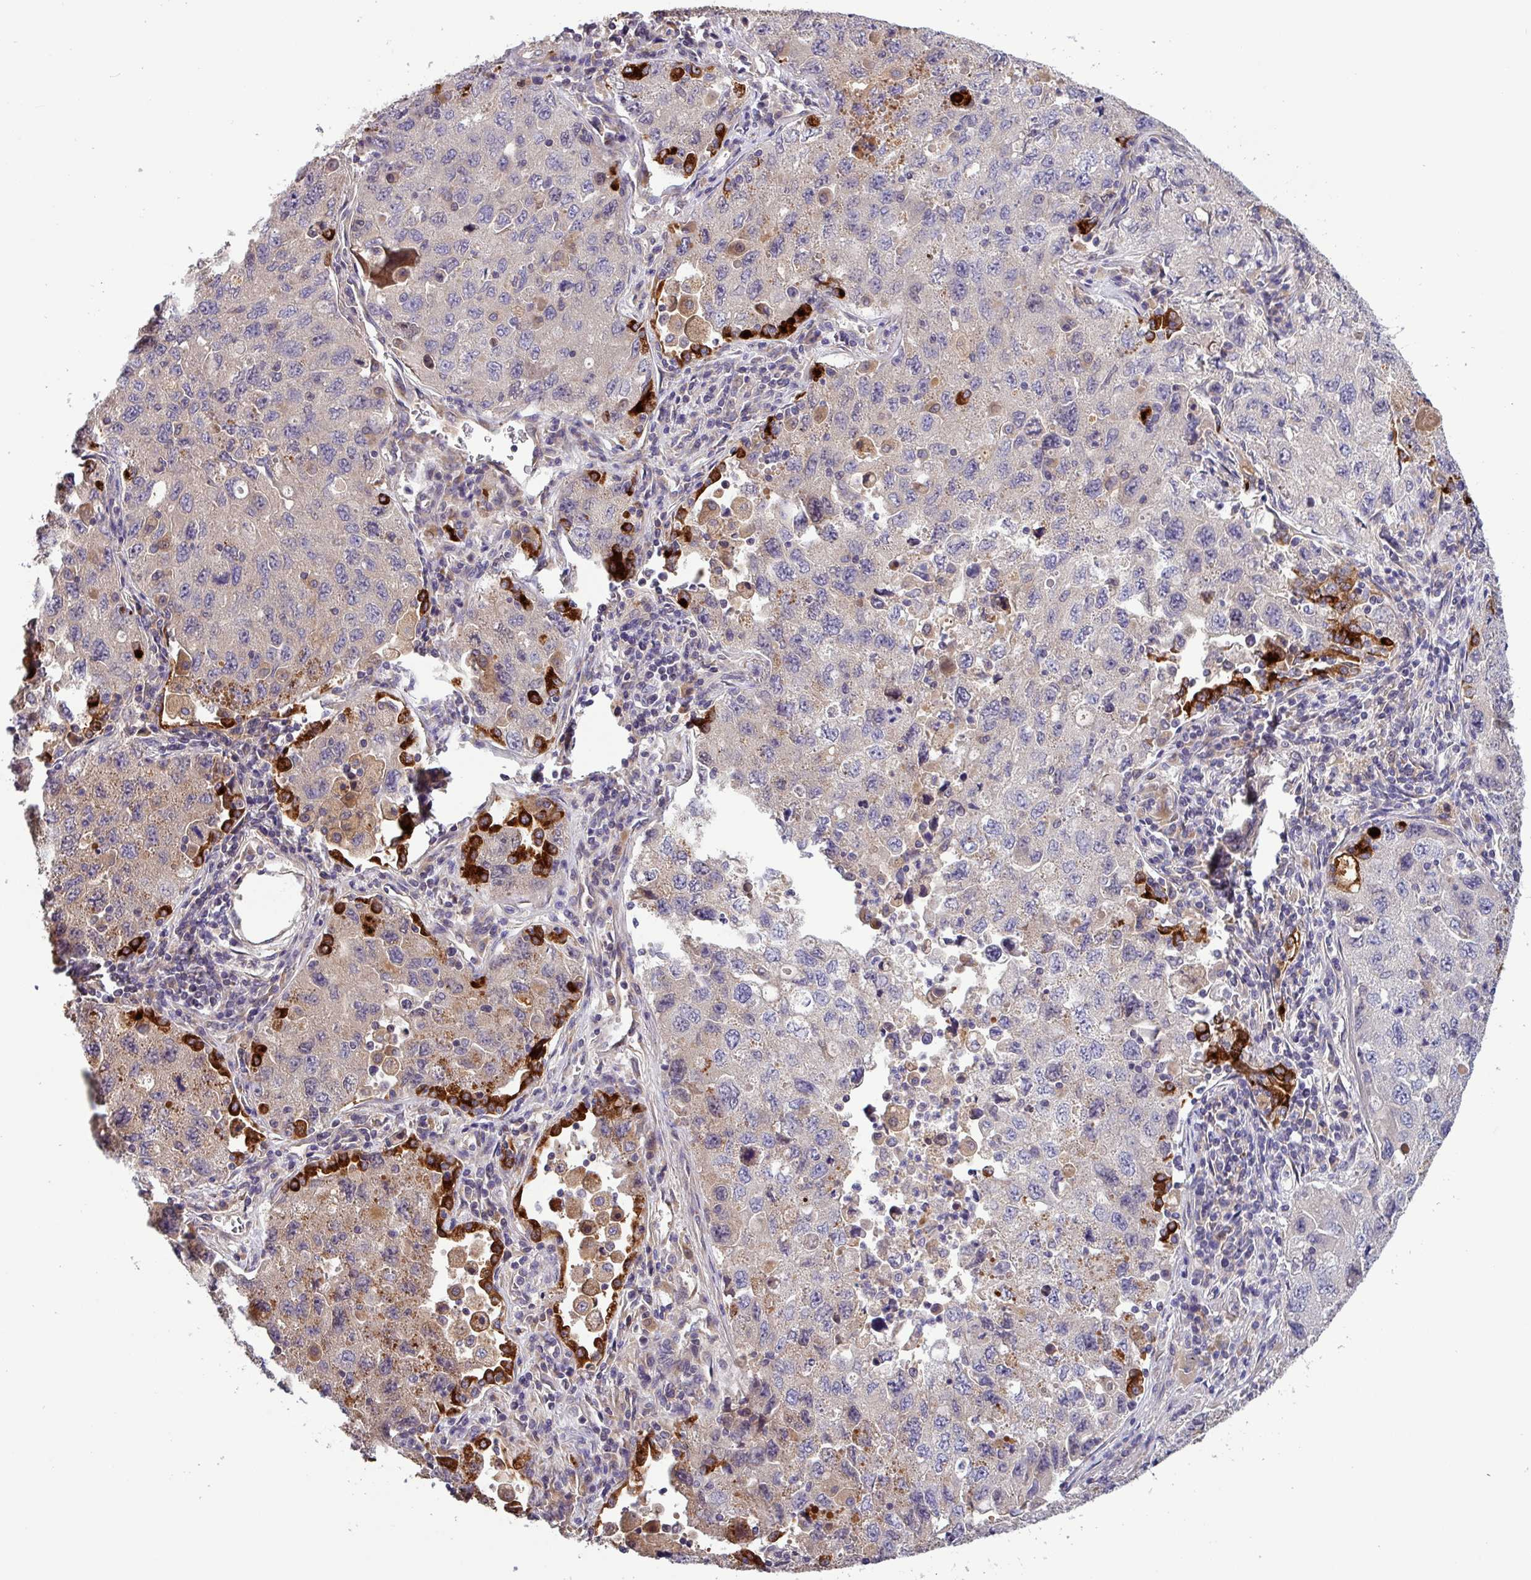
{"staining": {"intensity": "strong", "quantity": "<25%", "location": "cytoplasmic/membranous"}, "tissue": "lung cancer", "cell_type": "Tumor cells", "image_type": "cancer", "snomed": [{"axis": "morphology", "description": "Adenocarcinoma, NOS"}, {"axis": "topography", "description": "Lung"}], "caption": "Immunohistochemical staining of human adenocarcinoma (lung) shows strong cytoplasmic/membranous protein positivity in approximately <25% of tumor cells.", "gene": "SFTPB", "patient": {"sex": "female", "age": 57}}